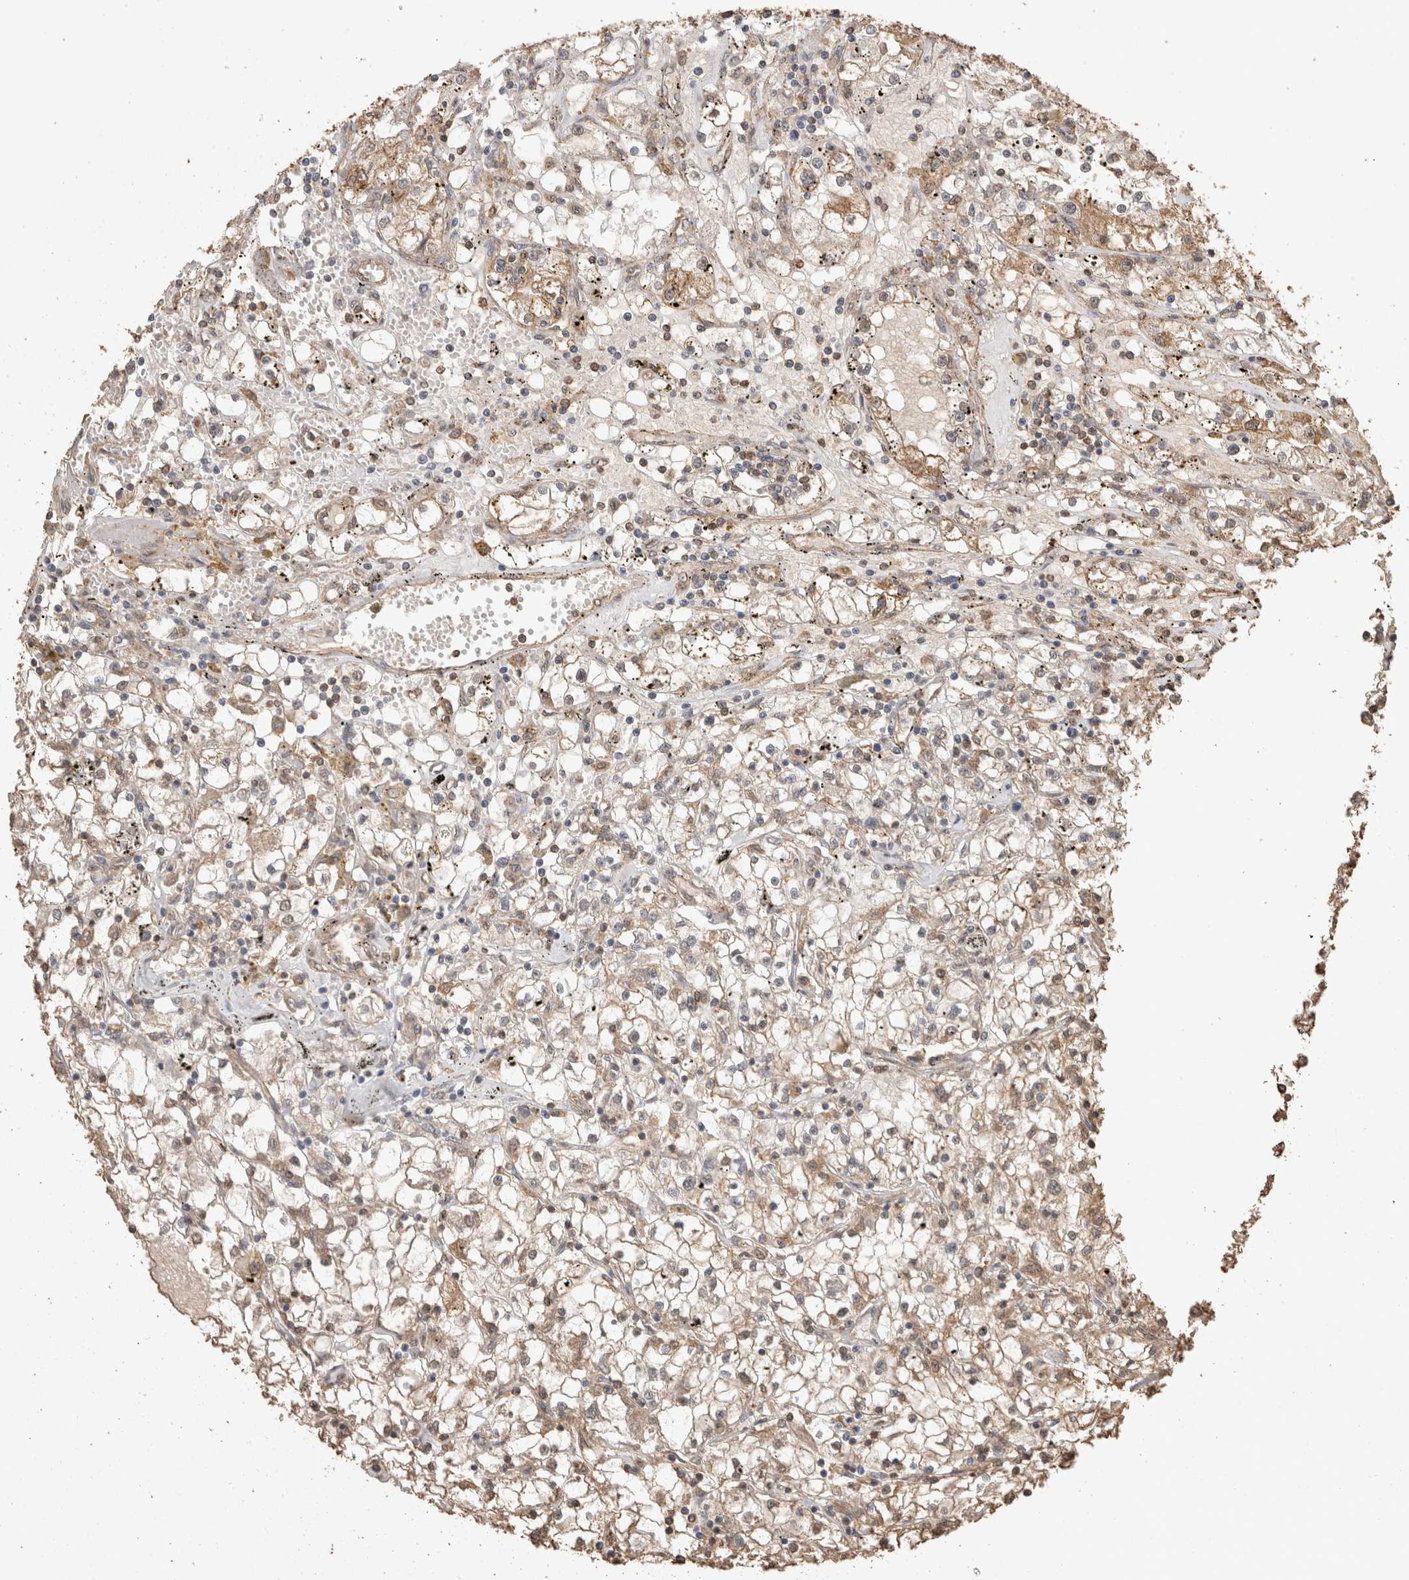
{"staining": {"intensity": "weak", "quantity": ">75%", "location": "cytoplasmic/membranous"}, "tissue": "renal cancer", "cell_type": "Tumor cells", "image_type": "cancer", "snomed": [{"axis": "morphology", "description": "Adenocarcinoma, NOS"}, {"axis": "topography", "description": "Kidney"}], "caption": "Renal cancer (adenocarcinoma) stained with a brown dye reveals weak cytoplasmic/membranous positive expression in approximately >75% of tumor cells.", "gene": "CX3CL1", "patient": {"sex": "male", "age": 56}}